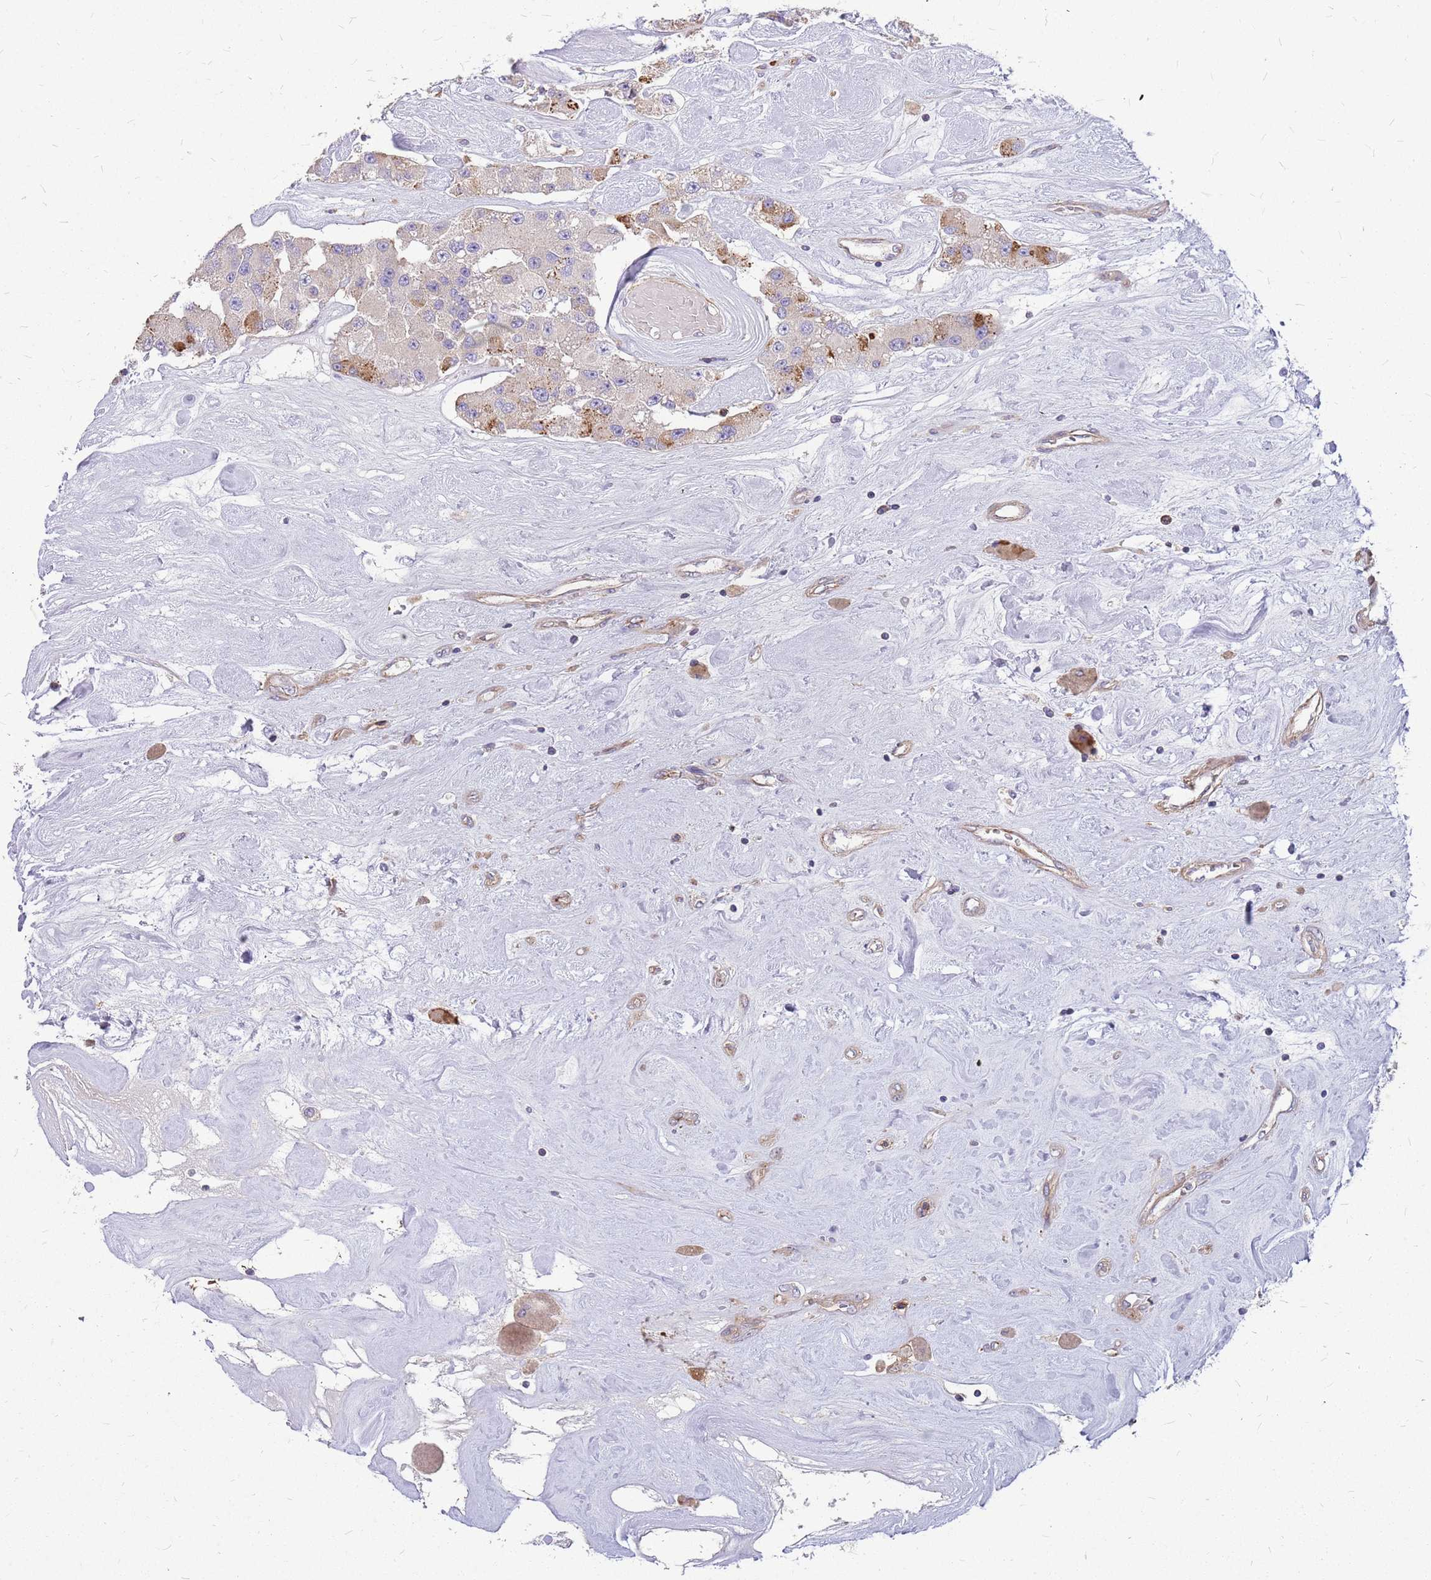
{"staining": {"intensity": "moderate", "quantity": "<25%", "location": "cytoplasmic/membranous"}, "tissue": "carcinoid", "cell_type": "Tumor cells", "image_type": "cancer", "snomed": [{"axis": "morphology", "description": "Carcinoid, malignant, NOS"}, {"axis": "topography", "description": "Pancreas"}], "caption": "Tumor cells exhibit low levels of moderate cytoplasmic/membranous positivity in approximately <25% of cells in human malignant carcinoid. Ihc stains the protein in brown and the nuclei are stained blue.", "gene": "MVD", "patient": {"sex": "male", "age": 41}}